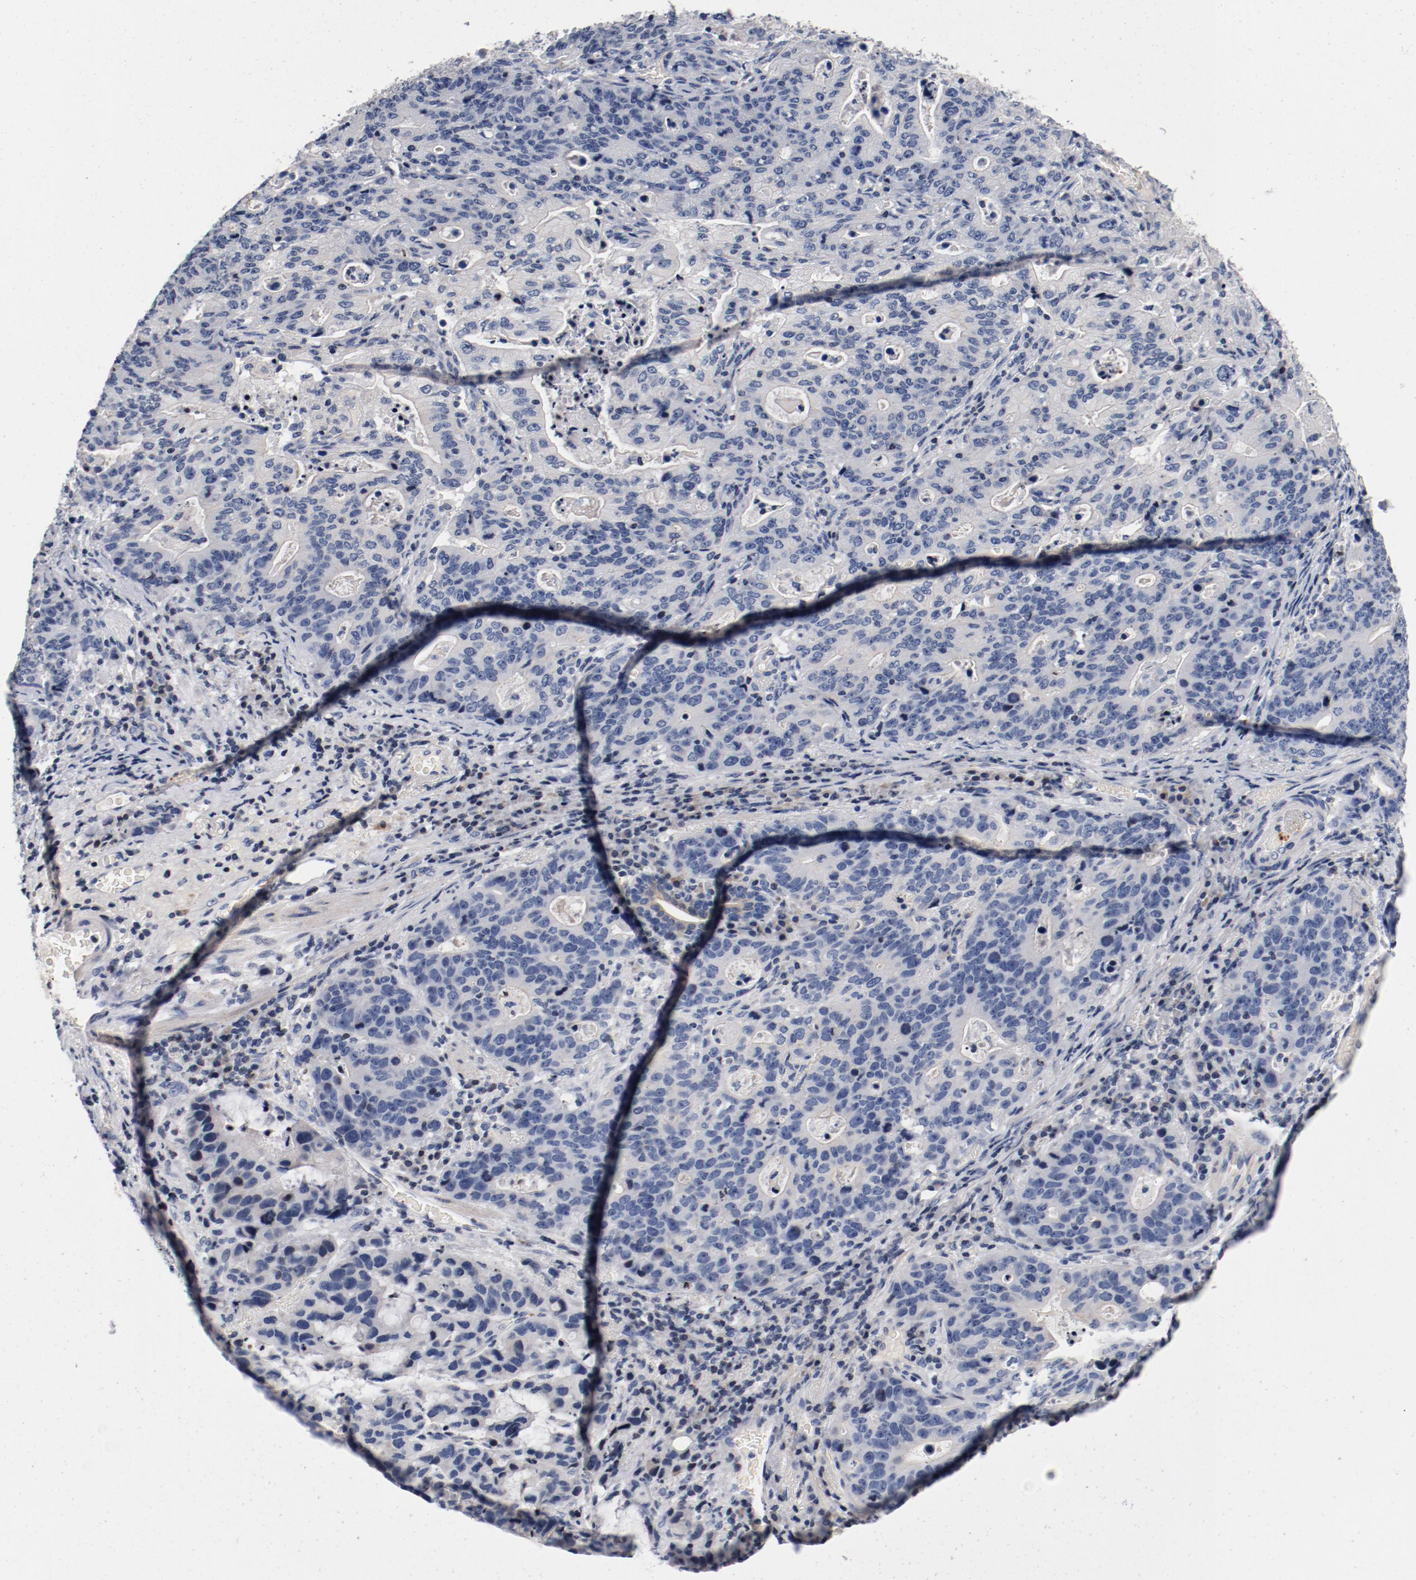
{"staining": {"intensity": "negative", "quantity": "none", "location": "none"}, "tissue": "stomach cancer", "cell_type": "Tumor cells", "image_type": "cancer", "snomed": [{"axis": "morphology", "description": "Adenocarcinoma, NOS"}, {"axis": "topography", "description": "Esophagus"}, {"axis": "topography", "description": "Stomach"}], "caption": "Immunohistochemistry (IHC) micrograph of neoplastic tissue: adenocarcinoma (stomach) stained with DAB demonstrates no significant protein positivity in tumor cells. (DAB immunohistochemistry (IHC) visualized using brightfield microscopy, high magnification).", "gene": "PIM1", "patient": {"sex": "male", "age": 74}}